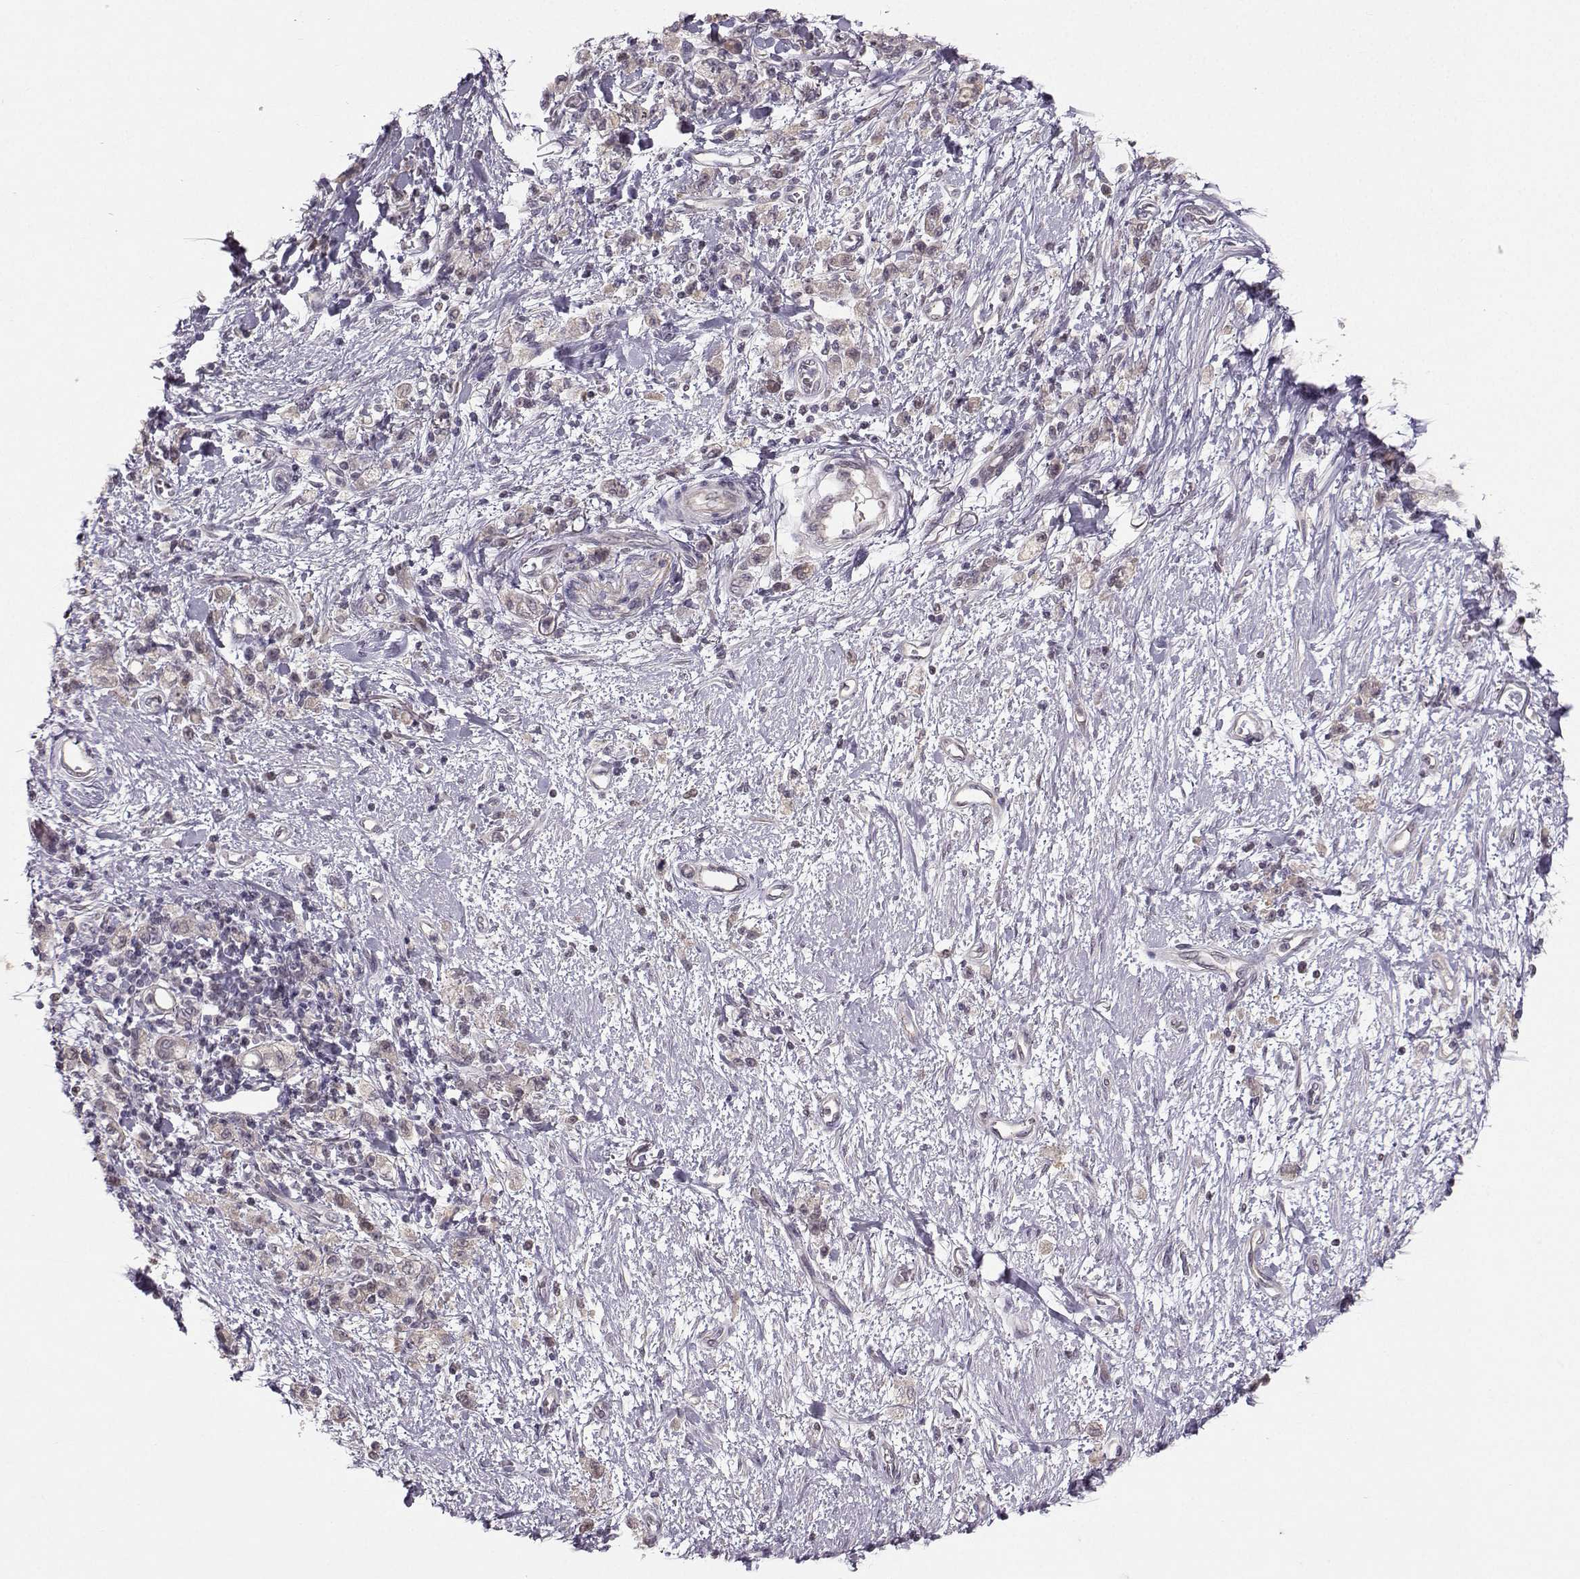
{"staining": {"intensity": "weak", "quantity": "<25%", "location": "cytoplasmic/membranous"}, "tissue": "stomach cancer", "cell_type": "Tumor cells", "image_type": "cancer", "snomed": [{"axis": "morphology", "description": "Adenocarcinoma, NOS"}, {"axis": "topography", "description": "Stomach"}], "caption": "This is an immunohistochemistry (IHC) micrograph of human adenocarcinoma (stomach). There is no positivity in tumor cells.", "gene": "PKP2", "patient": {"sex": "male", "age": 77}}